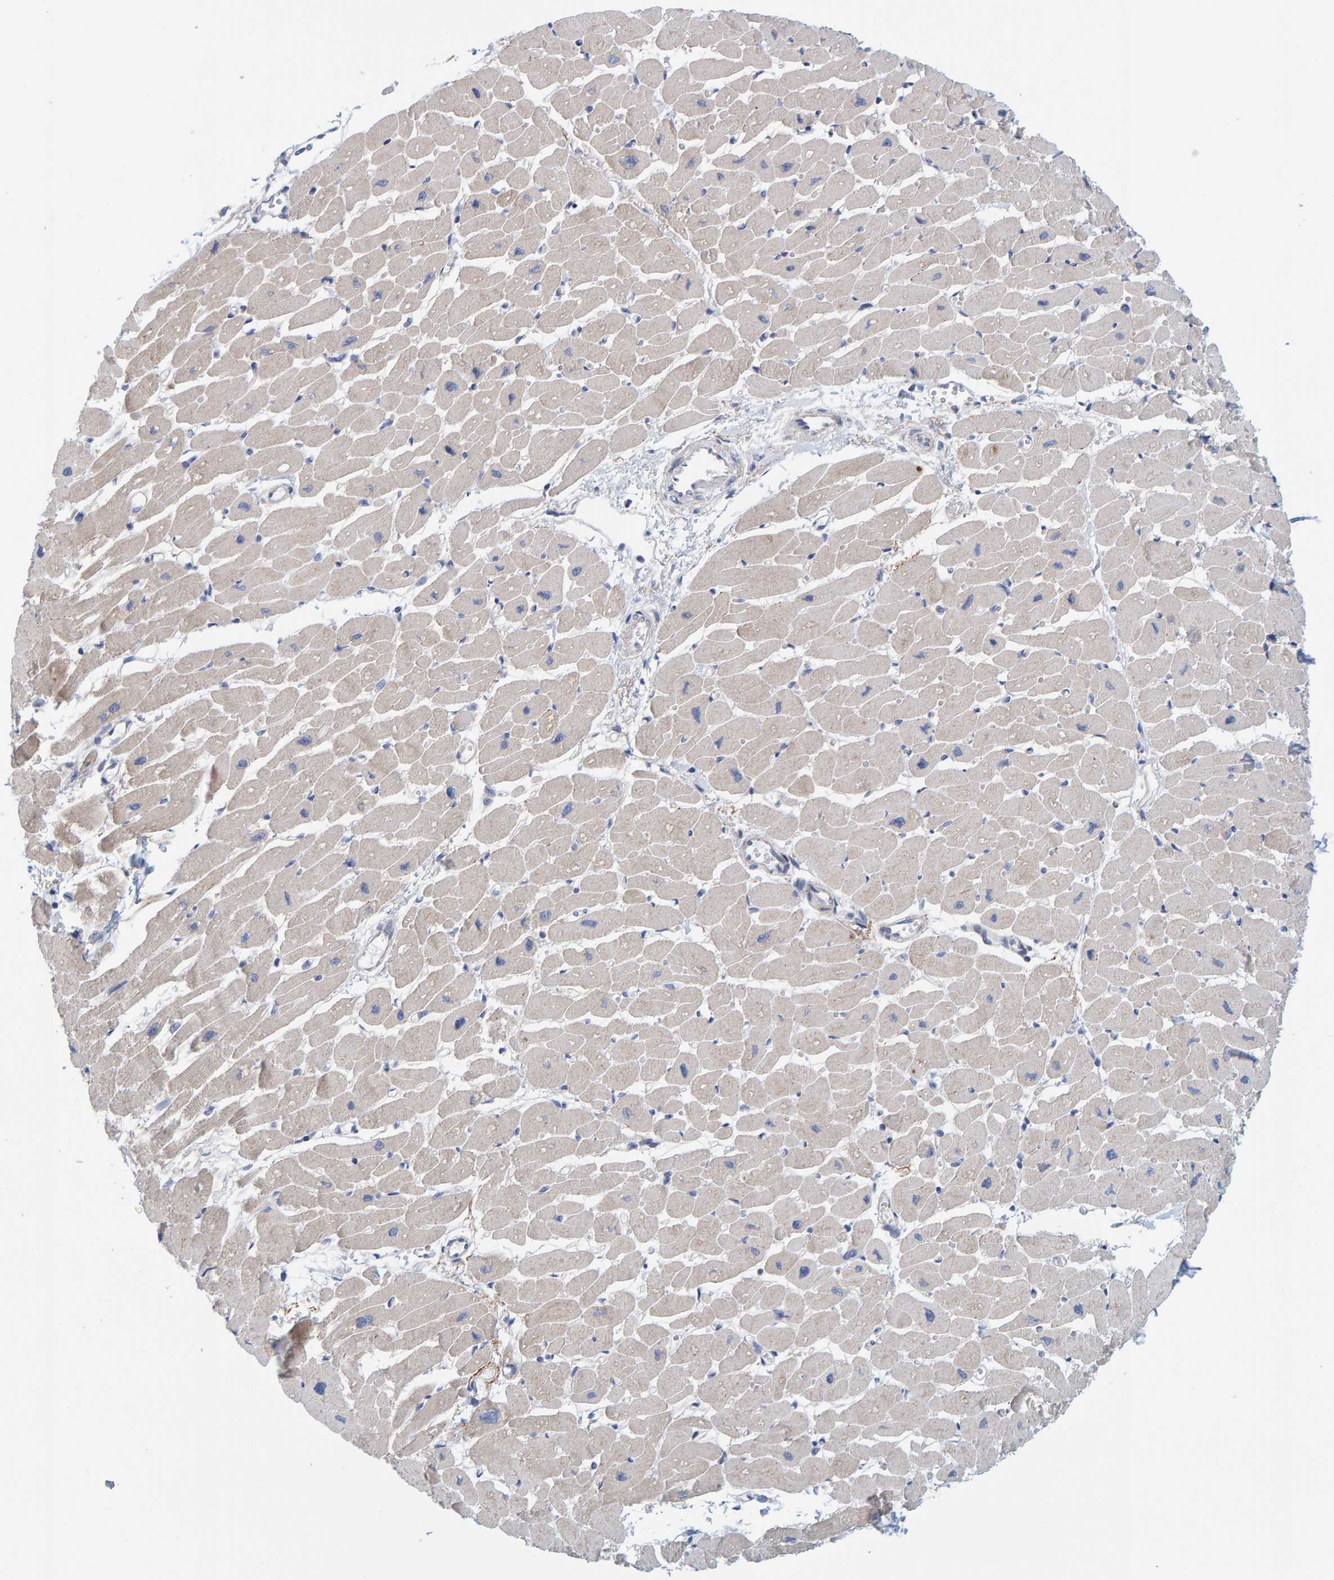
{"staining": {"intensity": "weak", "quantity": ">75%", "location": "cytoplasmic/membranous"}, "tissue": "heart muscle", "cell_type": "Cardiomyocytes", "image_type": "normal", "snomed": [{"axis": "morphology", "description": "Normal tissue, NOS"}, {"axis": "topography", "description": "Heart"}], "caption": "This photomicrograph demonstrates immunohistochemistry (IHC) staining of unremarkable human heart muscle, with low weak cytoplasmic/membranous positivity in about >75% of cardiomyocytes.", "gene": "ZC3H3", "patient": {"sex": "female", "age": 54}}